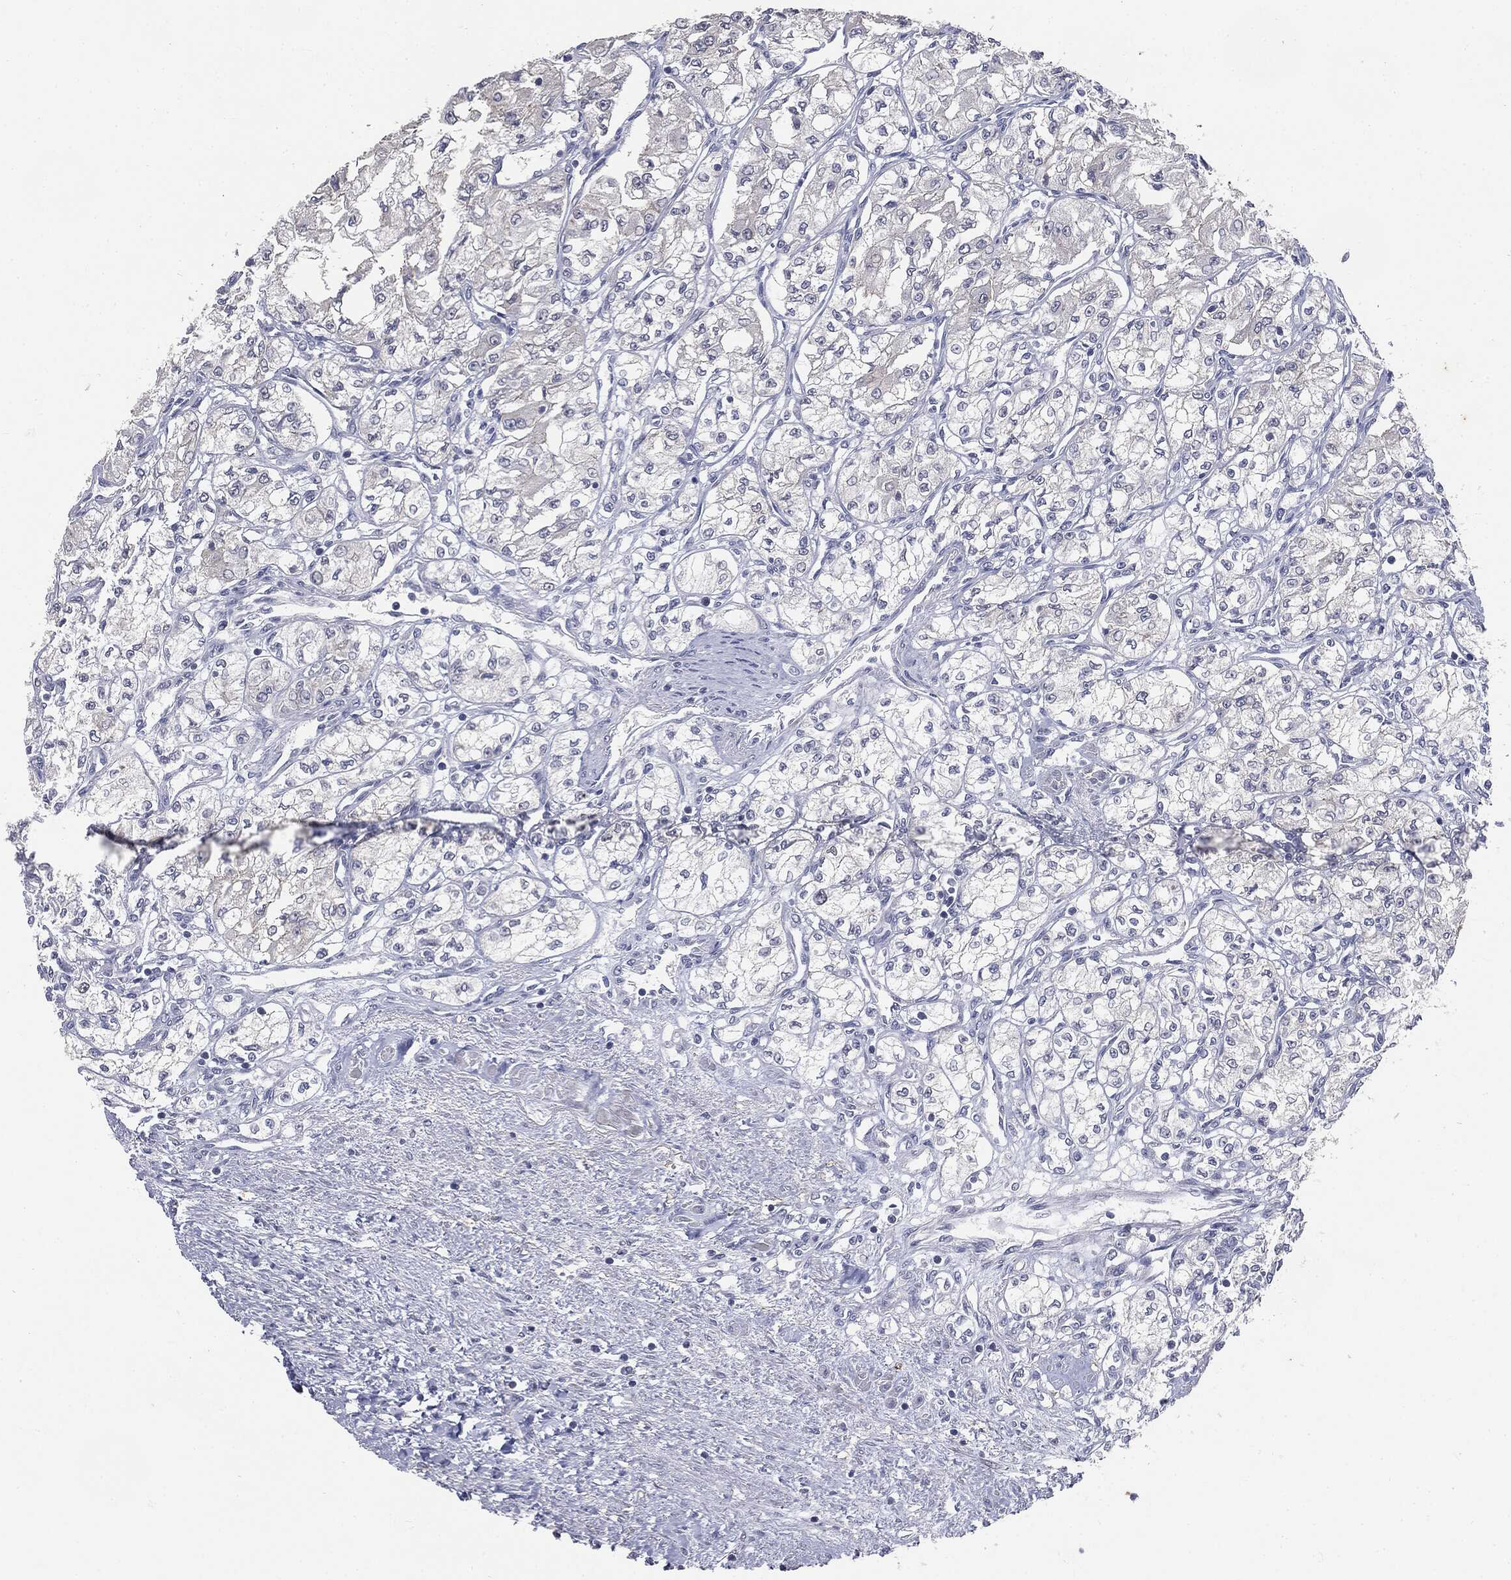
{"staining": {"intensity": "negative", "quantity": "none", "location": "none"}, "tissue": "renal cancer", "cell_type": "Tumor cells", "image_type": "cancer", "snomed": [{"axis": "morphology", "description": "Adenocarcinoma, NOS"}, {"axis": "topography", "description": "Kidney"}], "caption": "High power microscopy micrograph of an IHC image of renal adenocarcinoma, revealing no significant positivity in tumor cells.", "gene": "SLC2A2", "patient": {"sex": "male", "age": 59}}